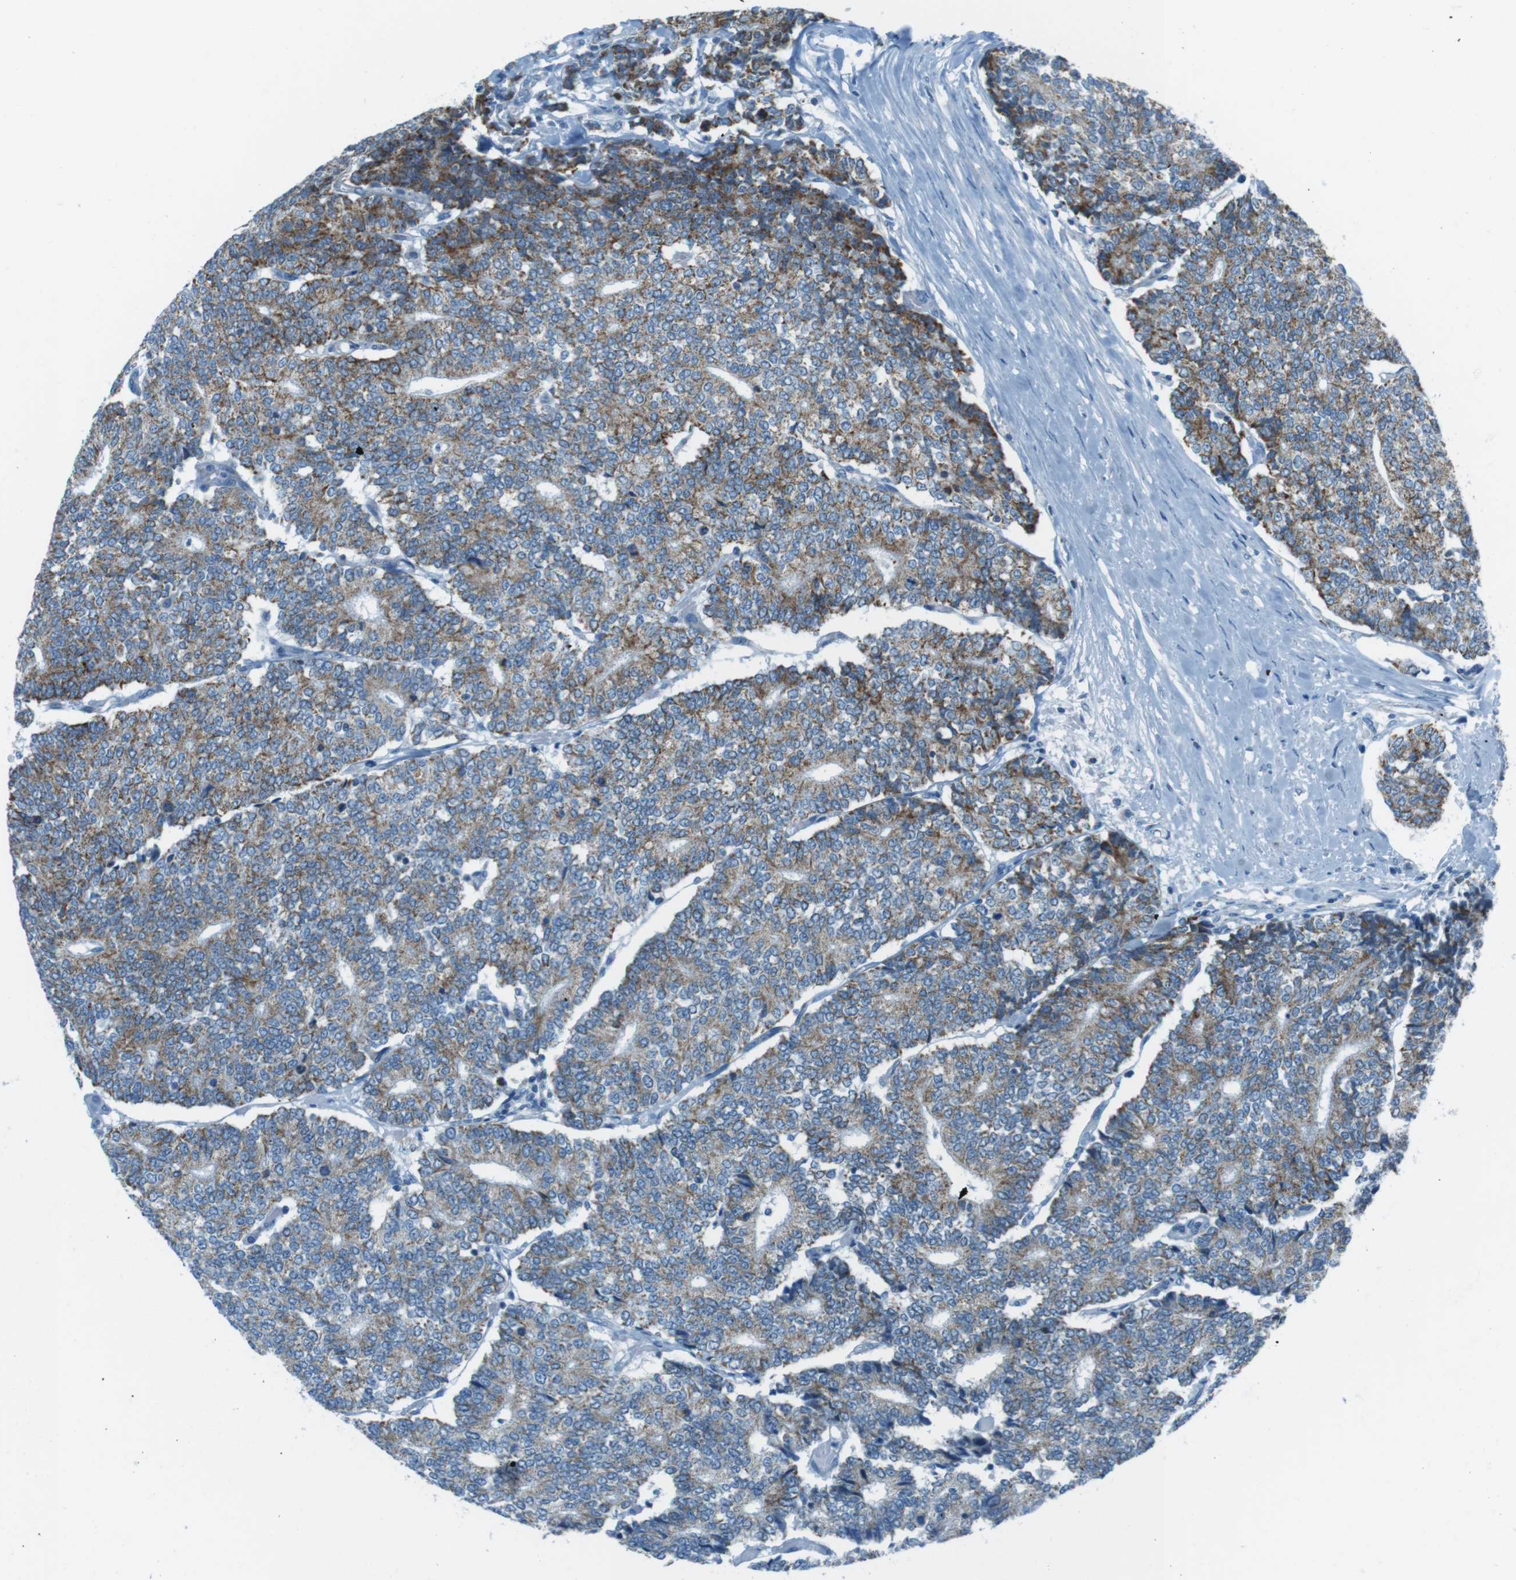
{"staining": {"intensity": "weak", "quantity": ">75%", "location": "cytoplasmic/membranous"}, "tissue": "prostate cancer", "cell_type": "Tumor cells", "image_type": "cancer", "snomed": [{"axis": "morphology", "description": "Normal tissue, NOS"}, {"axis": "morphology", "description": "Adenocarcinoma, High grade"}, {"axis": "topography", "description": "Prostate"}, {"axis": "topography", "description": "Seminal veicle"}], "caption": "Approximately >75% of tumor cells in human prostate adenocarcinoma (high-grade) reveal weak cytoplasmic/membranous protein staining as visualized by brown immunohistochemical staining.", "gene": "DNAJA3", "patient": {"sex": "male", "age": 55}}